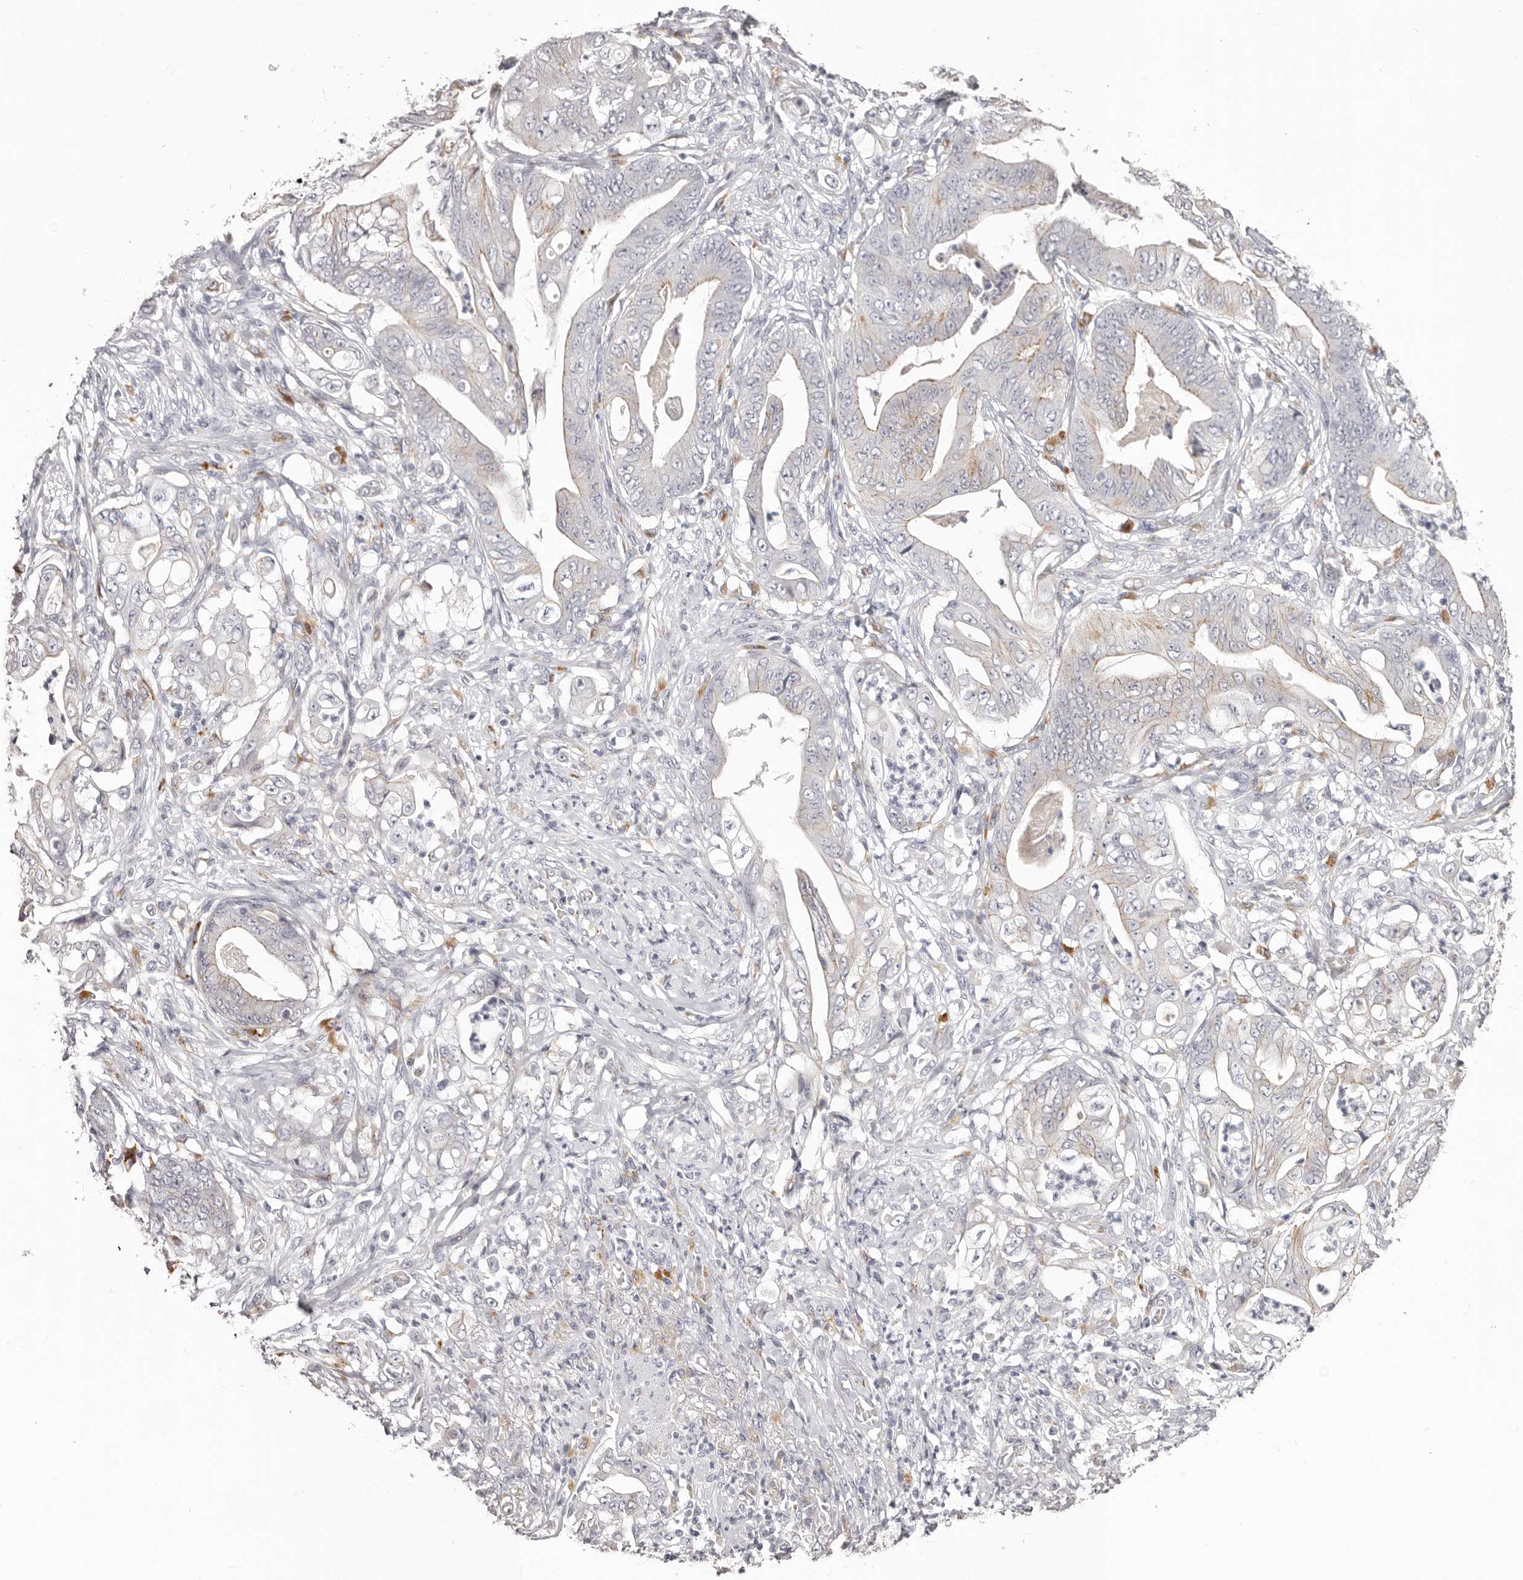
{"staining": {"intensity": "negative", "quantity": "none", "location": "none"}, "tissue": "stomach cancer", "cell_type": "Tumor cells", "image_type": "cancer", "snomed": [{"axis": "morphology", "description": "Adenocarcinoma, NOS"}, {"axis": "topography", "description": "Stomach"}], "caption": "IHC photomicrograph of human stomach cancer (adenocarcinoma) stained for a protein (brown), which reveals no staining in tumor cells.", "gene": "PCDHB6", "patient": {"sex": "female", "age": 73}}